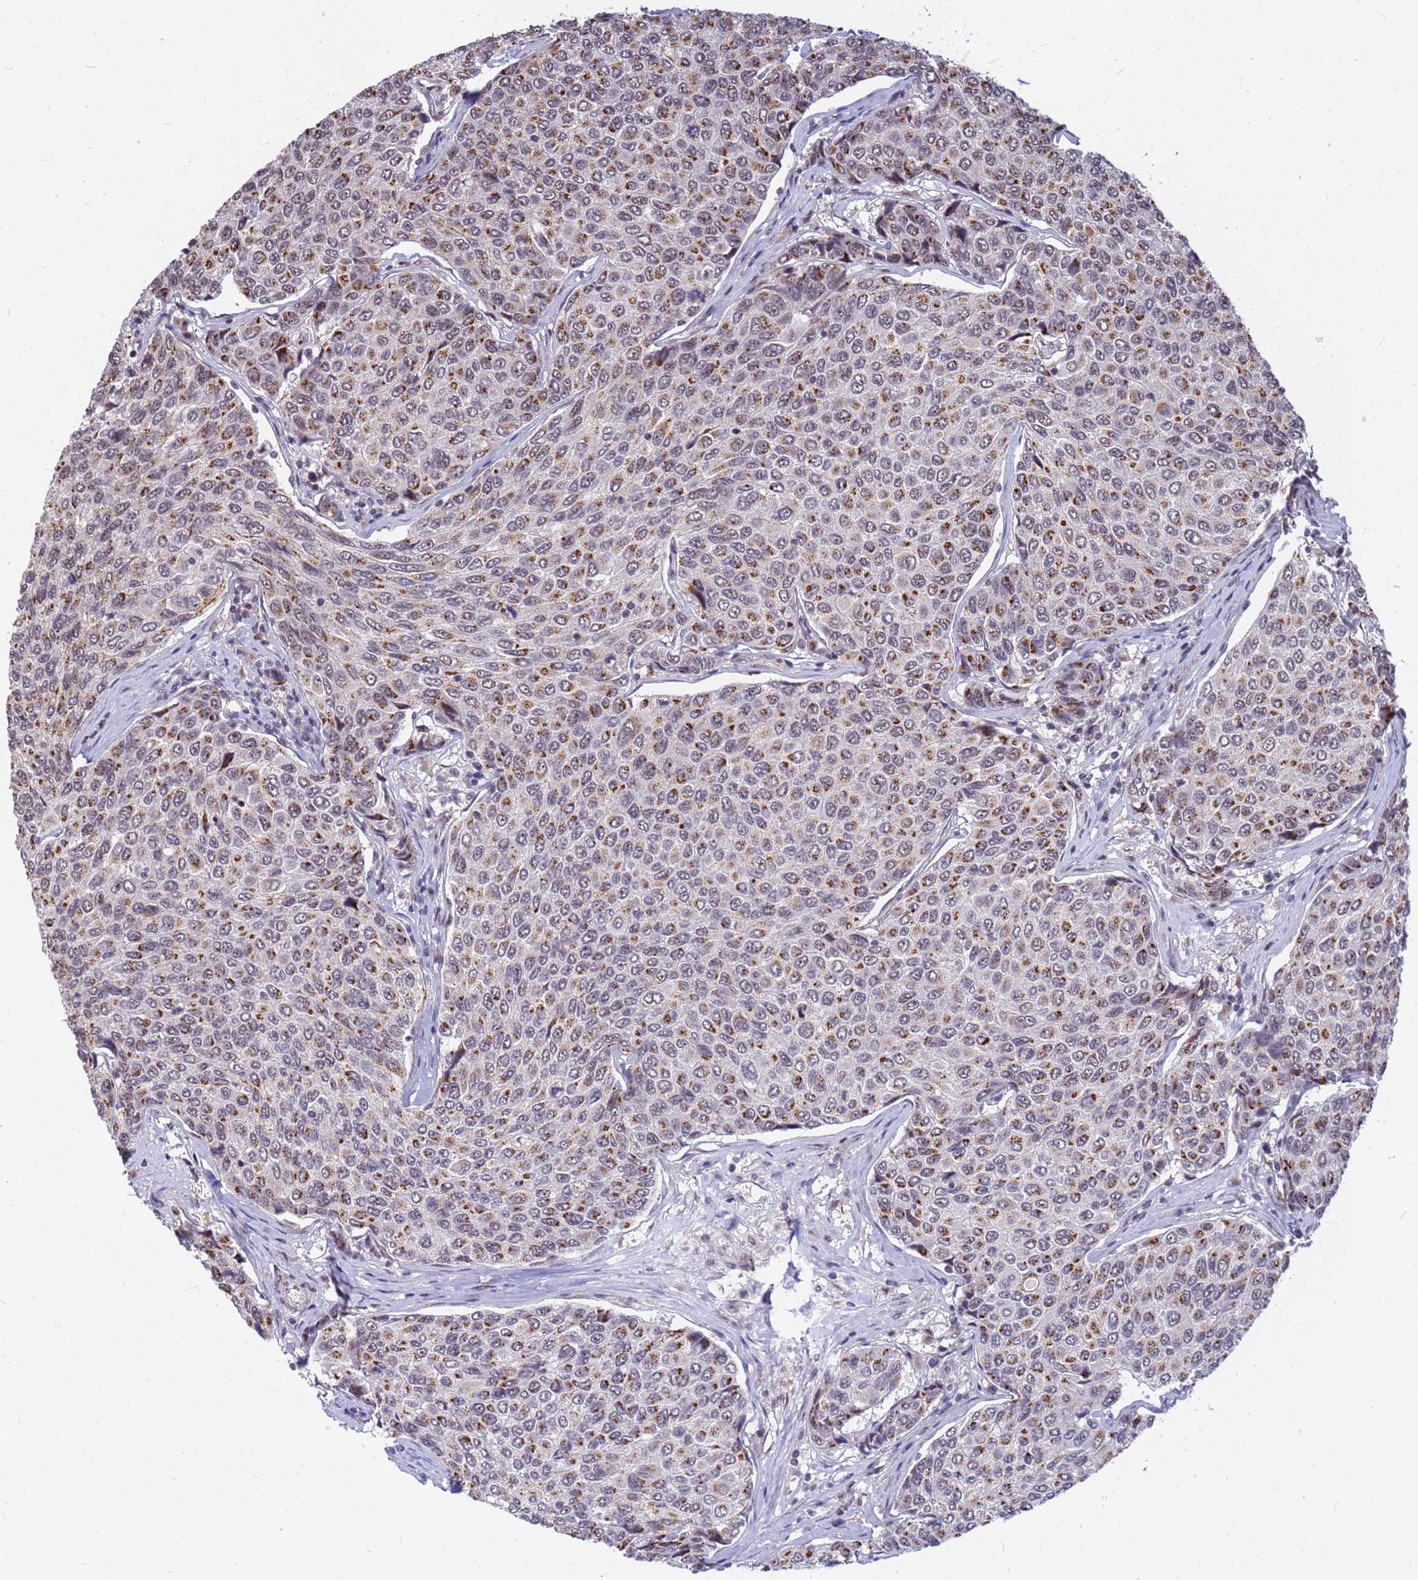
{"staining": {"intensity": "moderate", "quantity": ">75%", "location": "cytoplasmic/membranous,nuclear"}, "tissue": "breast cancer", "cell_type": "Tumor cells", "image_type": "cancer", "snomed": [{"axis": "morphology", "description": "Duct carcinoma"}, {"axis": "topography", "description": "Breast"}], "caption": "A brown stain highlights moderate cytoplasmic/membranous and nuclear staining of a protein in human breast invasive ductal carcinoma tumor cells. (DAB (3,3'-diaminobenzidine) IHC, brown staining for protein, blue staining for nuclei).", "gene": "NCBP2", "patient": {"sex": "female", "age": 55}}